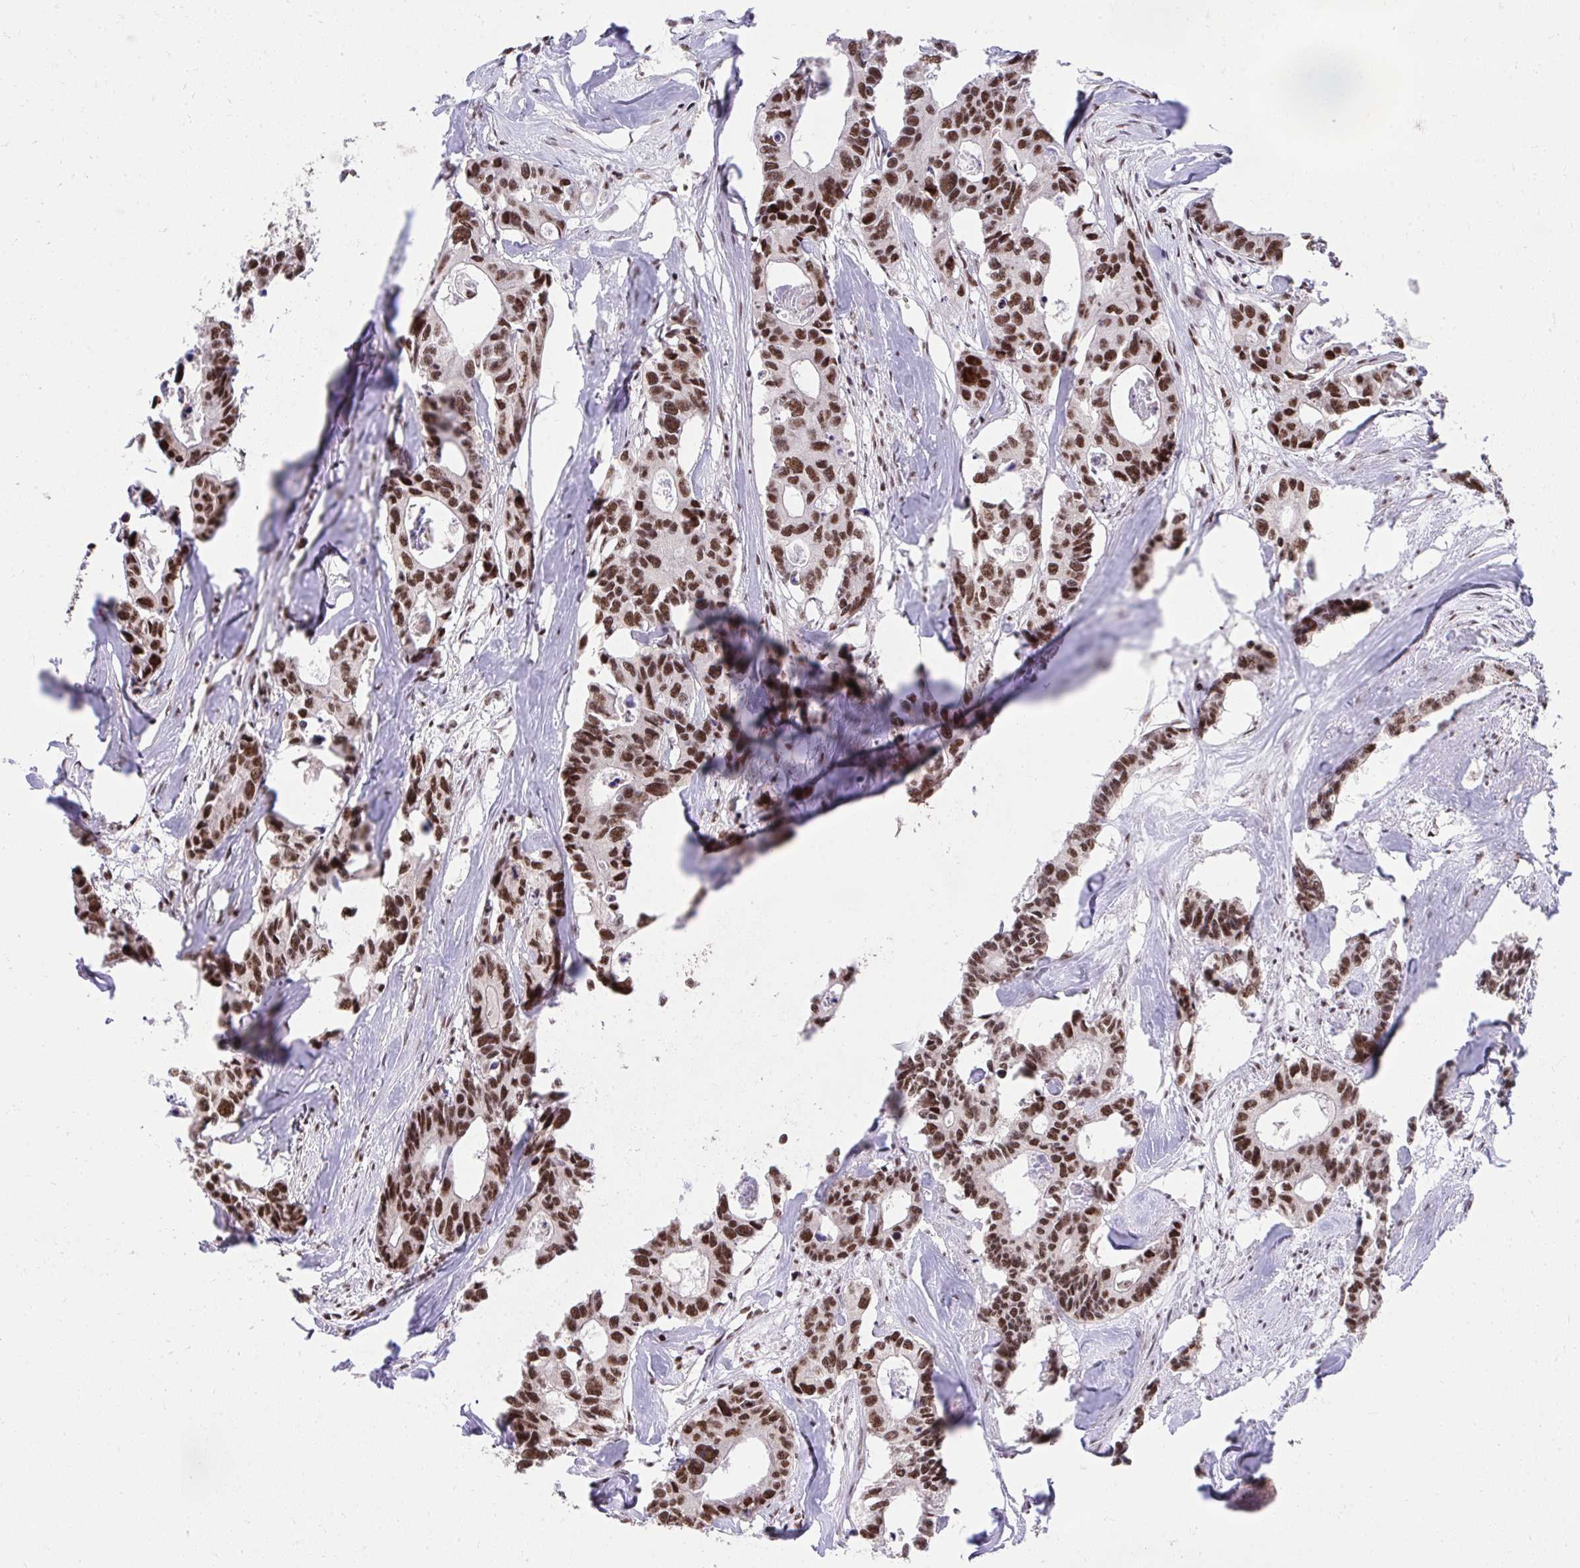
{"staining": {"intensity": "strong", "quantity": ">75%", "location": "nuclear"}, "tissue": "colorectal cancer", "cell_type": "Tumor cells", "image_type": "cancer", "snomed": [{"axis": "morphology", "description": "Adenocarcinoma, NOS"}, {"axis": "topography", "description": "Rectum"}], "caption": "This micrograph shows adenocarcinoma (colorectal) stained with immunohistochemistry (IHC) to label a protein in brown. The nuclear of tumor cells show strong positivity for the protein. Nuclei are counter-stained blue.", "gene": "SYNE4", "patient": {"sex": "male", "age": 57}}